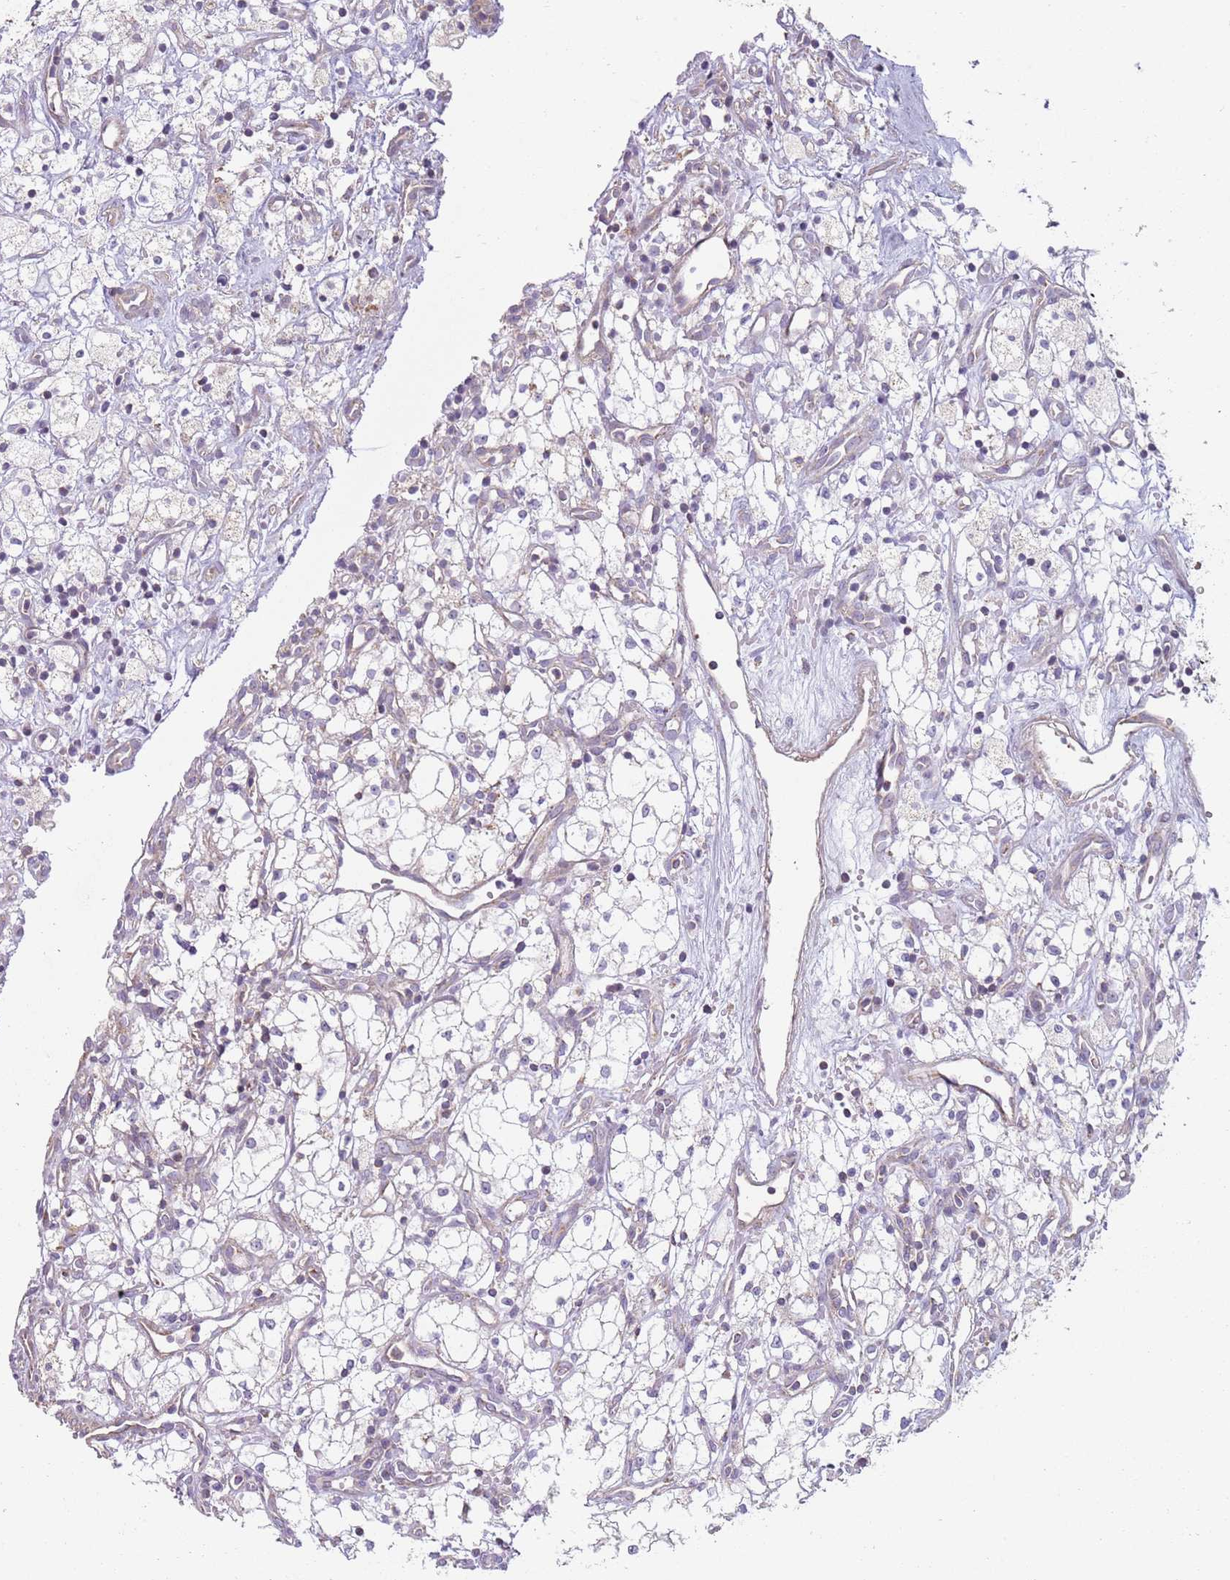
{"staining": {"intensity": "negative", "quantity": "none", "location": "none"}, "tissue": "renal cancer", "cell_type": "Tumor cells", "image_type": "cancer", "snomed": [{"axis": "morphology", "description": "Adenocarcinoma, NOS"}, {"axis": "topography", "description": "Kidney"}], "caption": "A high-resolution photomicrograph shows IHC staining of renal adenocarcinoma, which reveals no significant expression in tumor cells.", "gene": "GAS8", "patient": {"sex": "male", "age": 59}}